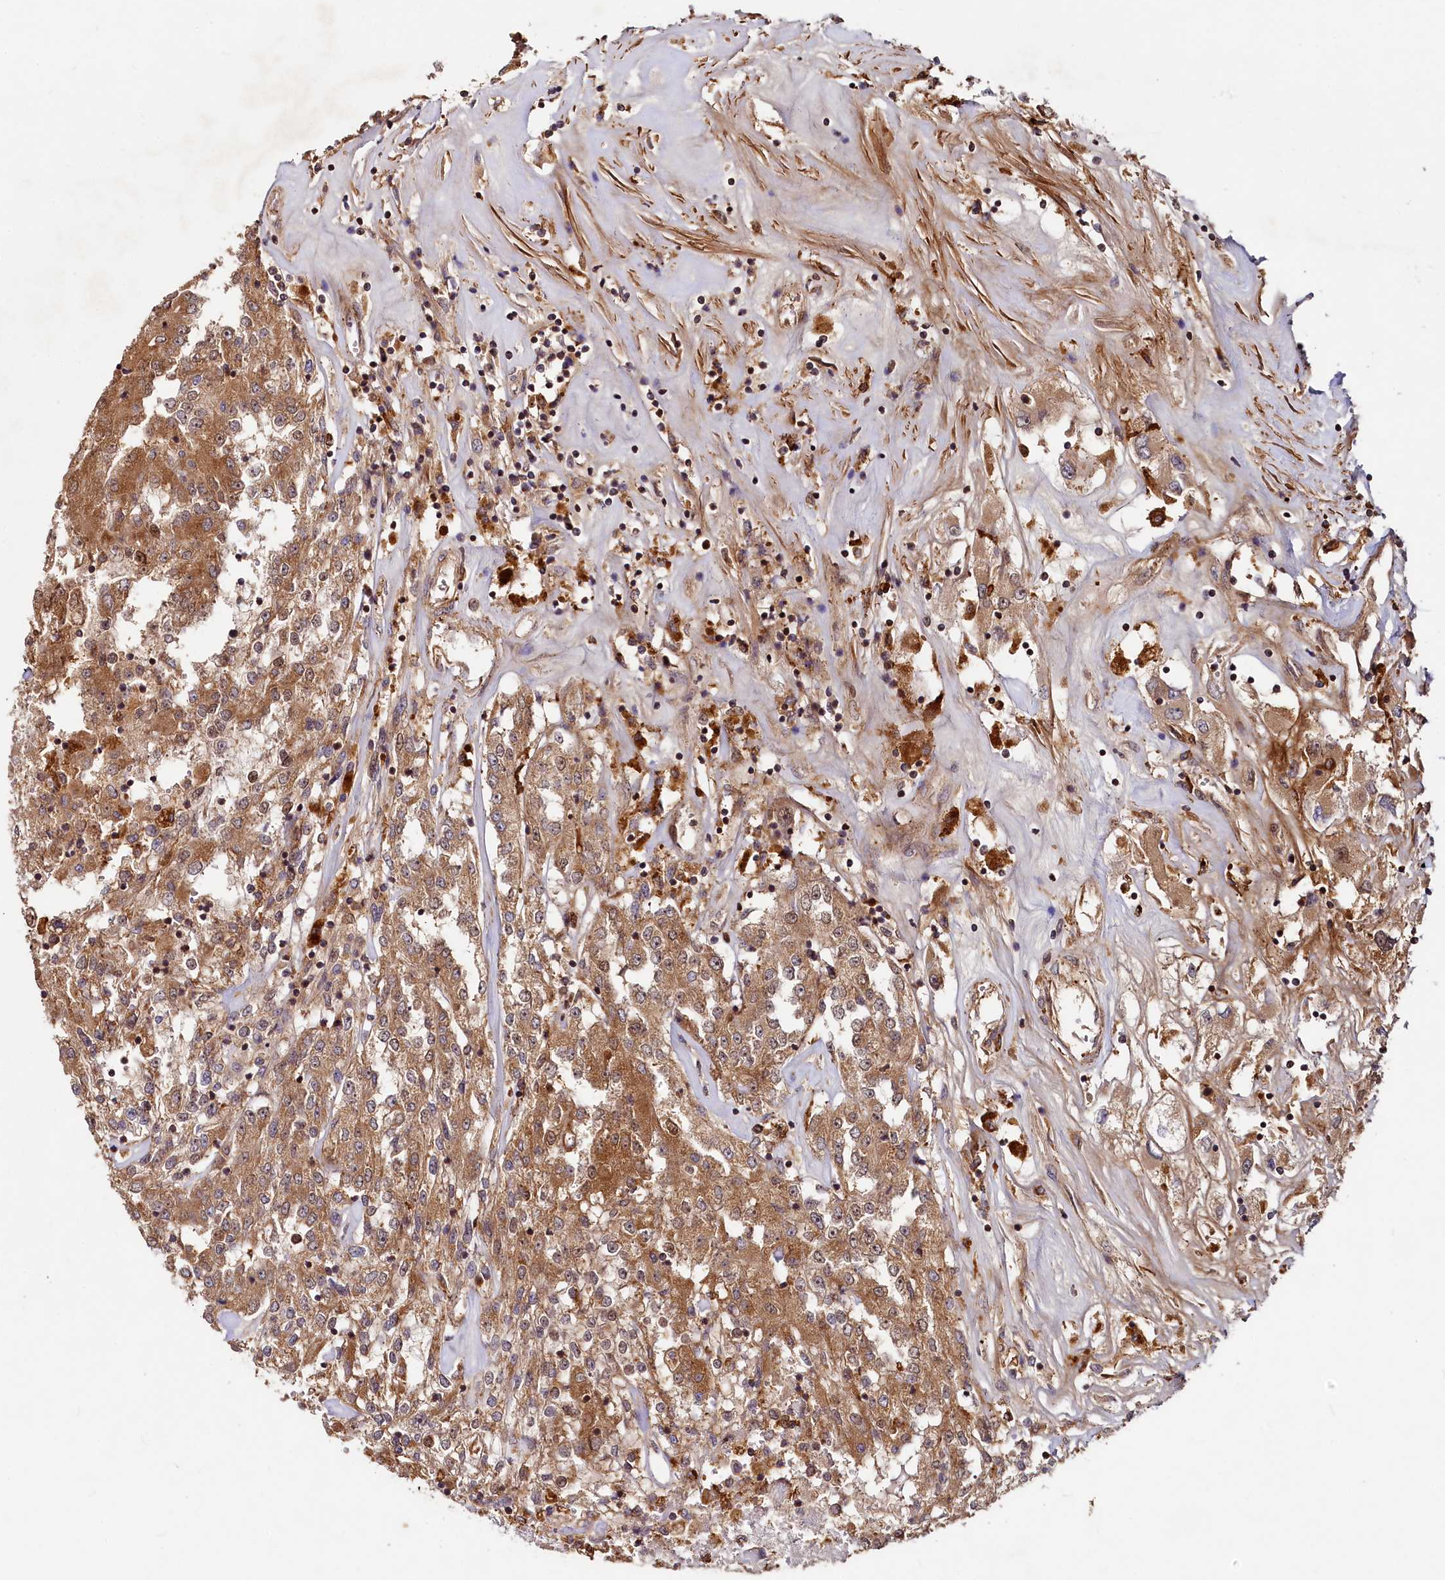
{"staining": {"intensity": "moderate", "quantity": ">75%", "location": "cytoplasmic/membranous"}, "tissue": "renal cancer", "cell_type": "Tumor cells", "image_type": "cancer", "snomed": [{"axis": "morphology", "description": "Adenocarcinoma, NOS"}, {"axis": "topography", "description": "Kidney"}], "caption": "Immunohistochemistry (IHC) of adenocarcinoma (renal) displays medium levels of moderate cytoplasmic/membranous staining in about >75% of tumor cells. (IHC, brightfield microscopy, high magnification).", "gene": "TRIM23", "patient": {"sex": "female", "age": 52}}